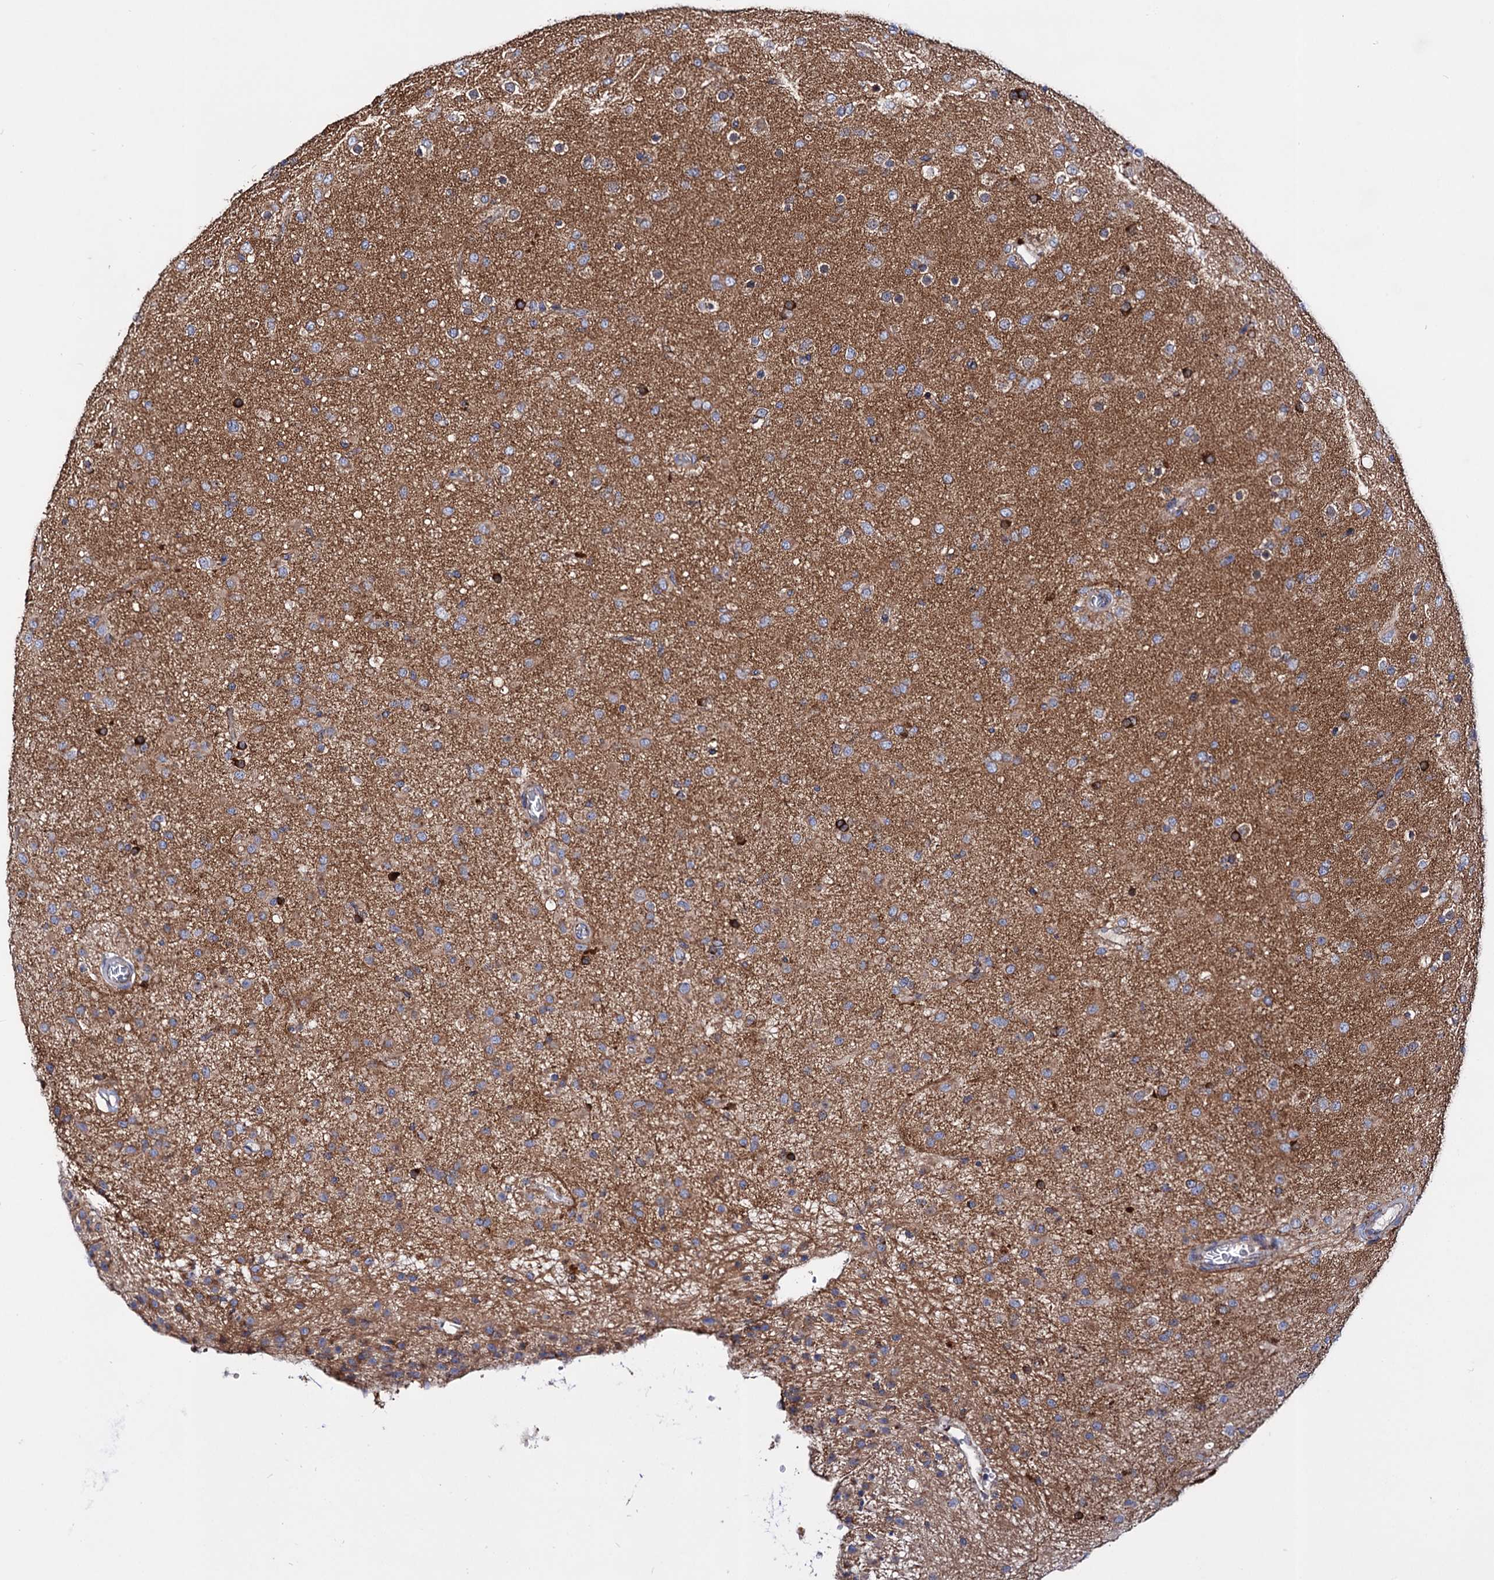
{"staining": {"intensity": "moderate", "quantity": ">75%", "location": "cytoplasmic/membranous"}, "tissue": "glioma", "cell_type": "Tumor cells", "image_type": "cancer", "snomed": [{"axis": "morphology", "description": "Glioma, malignant, Low grade"}, {"axis": "topography", "description": "Brain"}], "caption": "High-power microscopy captured an immunohistochemistry micrograph of malignant glioma (low-grade), revealing moderate cytoplasmic/membranous positivity in approximately >75% of tumor cells.", "gene": "ACAD9", "patient": {"sex": "male", "age": 65}}